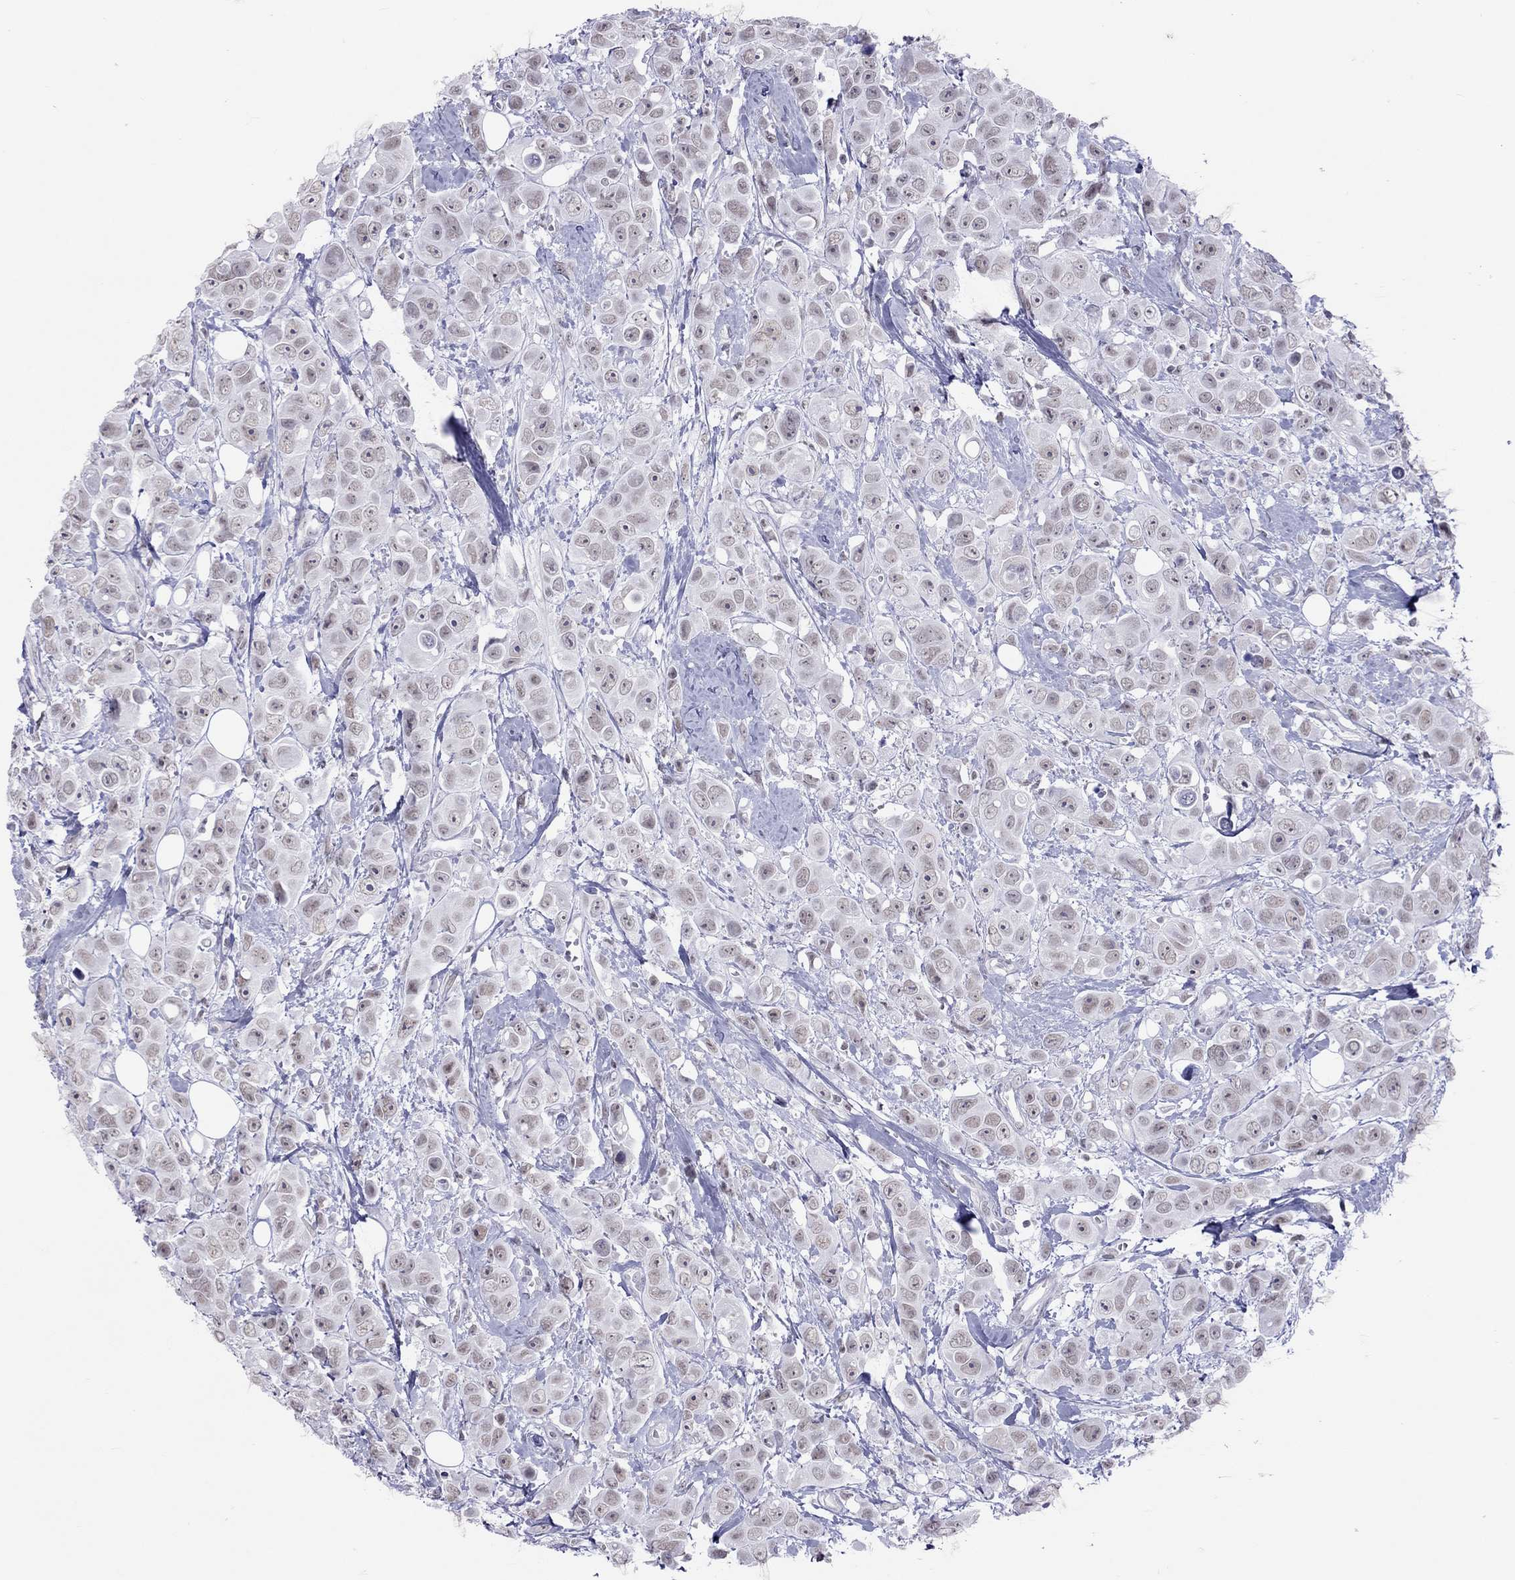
{"staining": {"intensity": "weak", "quantity": "<25%", "location": "nuclear"}, "tissue": "breast cancer", "cell_type": "Tumor cells", "image_type": "cancer", "snomed": [{"axis": "morphology", "description": "Duct carcinoma"}, {"axis": "topography", "description": "Breast"}], "caption": "Immunohistochemistry (IHC) micrograph of neoplastic tissue: human breast cancer (intraductal carcinoma) stained with DAB exhibits no significant protein expression in tumor cells.", "gene": "JHY", "patient": {"sex": "female", "age": 35}}